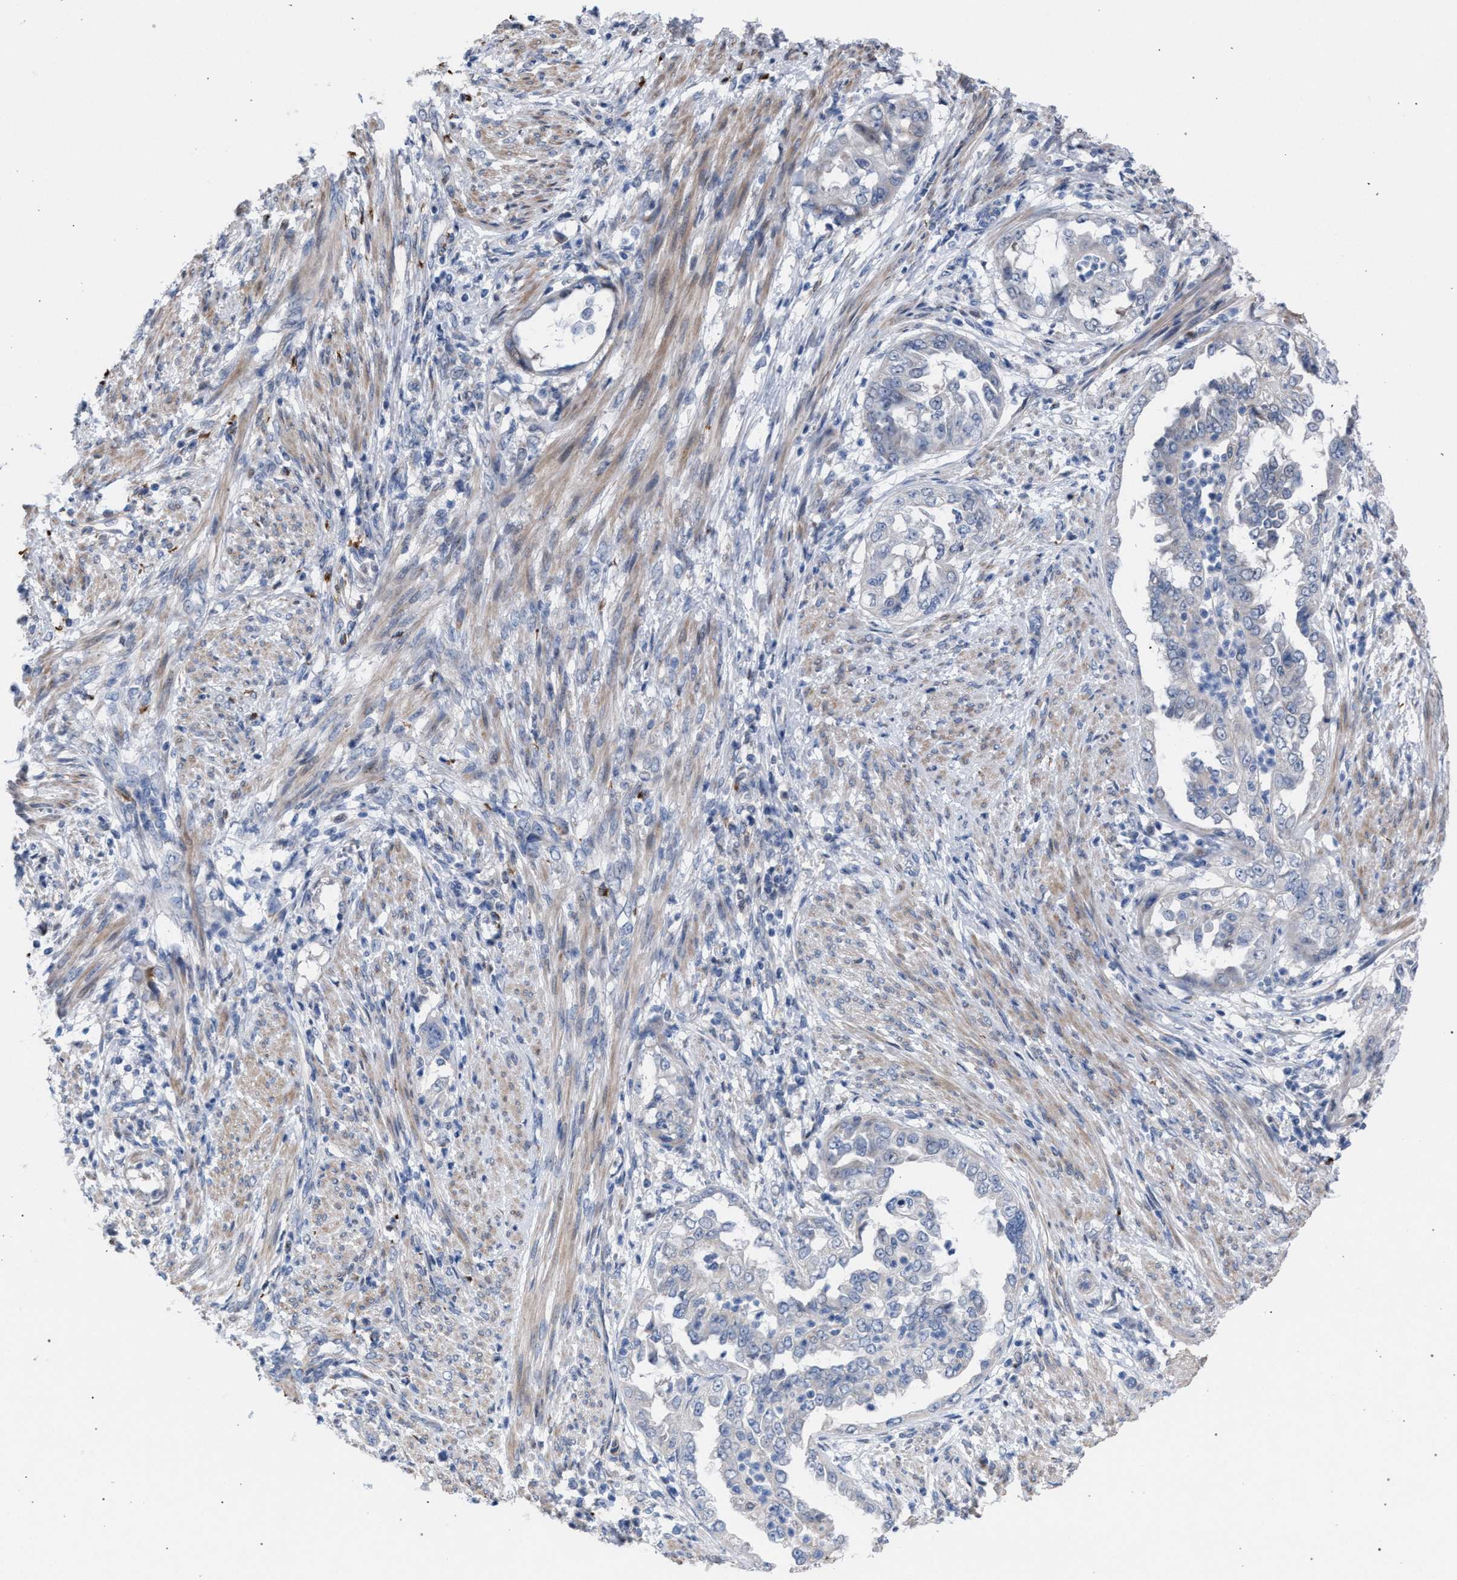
{"staining": {"intensity": "negative", "quantity": "none", "location": "none"}, "tissue": "endometrial cancer", "cell_type": "Tumor cells", "image_type": "cancer", "snomed": [{"axis": "morphology", "description": "Adenocarcinoma, NOS"}, {"axis": "topography", "description": "Endometrium"}], "caption": "The immunohistochemistry image has no significant expression in tumor cells of adenocarcinoma (endometrial) tissue.", "gene": "RNF135", "patient": {"sex": "female", "age": 85}}